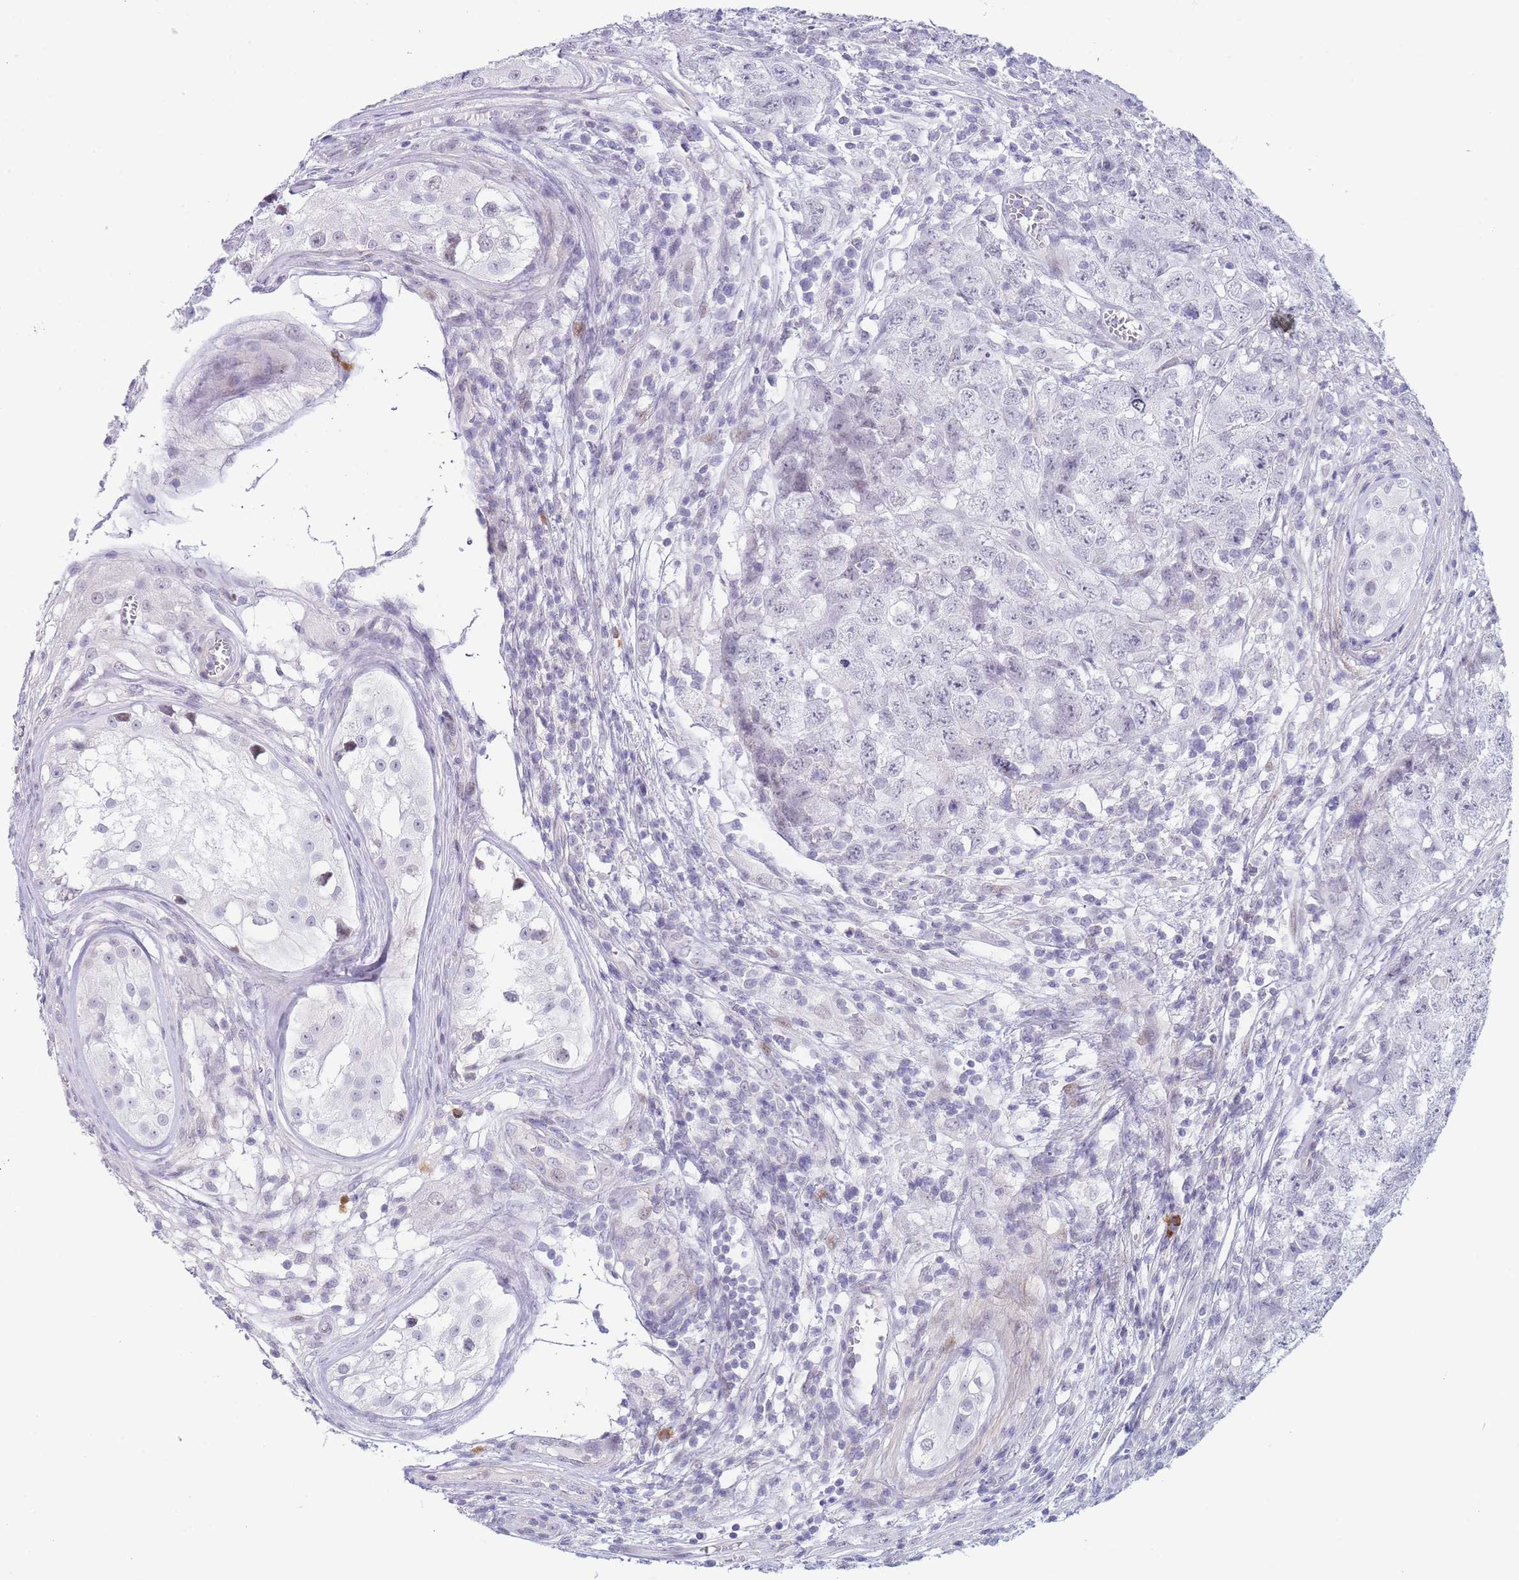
{"staining": {"intensity": "negative", "quantity": "none", "location": "none"}, "tissue": "testis cancer", "cell_type": "Tumor cells", "image_type": "cancer", "snomed": [{"axis": "morphology", "description": "Carcinoma, Embryonal, NOS"}, {"axis": "topography", "description": "Testis"}], "caption": "This is an immunohistochemistry photomicrograph of testis cancer. There is no expression in tumor cells.", "gene": "ASAP3", "patient": {"sex": "male", "age": 22}}